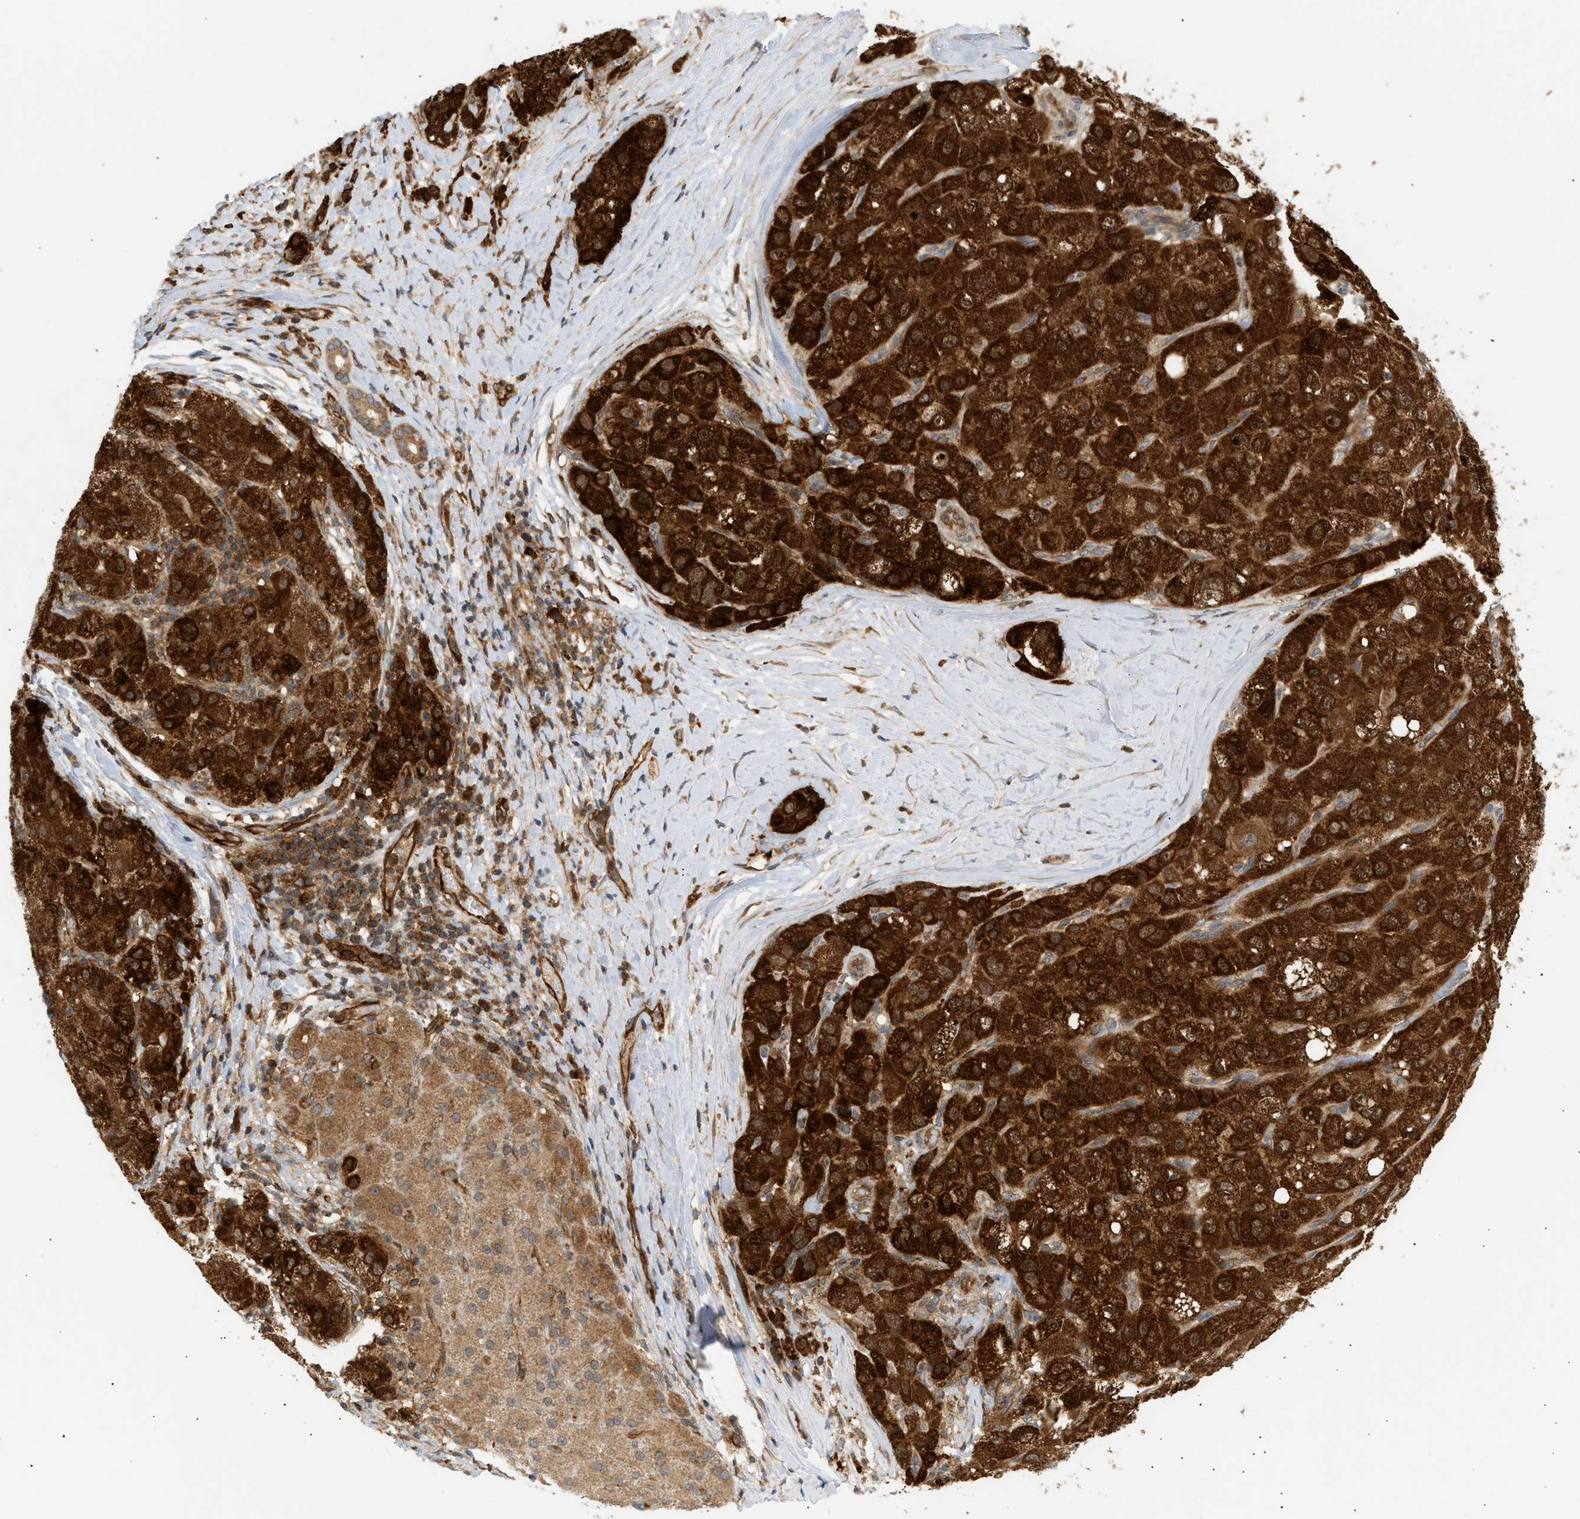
{"staining": {"intensity": "strong", "quantity": ">75%", "location": "cytoplasmic/membranous"}, "tissue": "liver cancer", "cell_type": "Tumor cells", "image_type": "cancer", "snomed": [{"axis": "morphology", "description": "Carcinoma, Hepatocellular, NOS"}, {"axis": "topography", "description": "Liver"}], "caption": "High-power microscopy captured an IHC image of hepatocellular carcinoma (liver), revealing strong cytoplasmic/membranous positivity in about >75% of tumor cells.", "gene": "SHC1", "patient": {"sex": "male", "age": 80}}